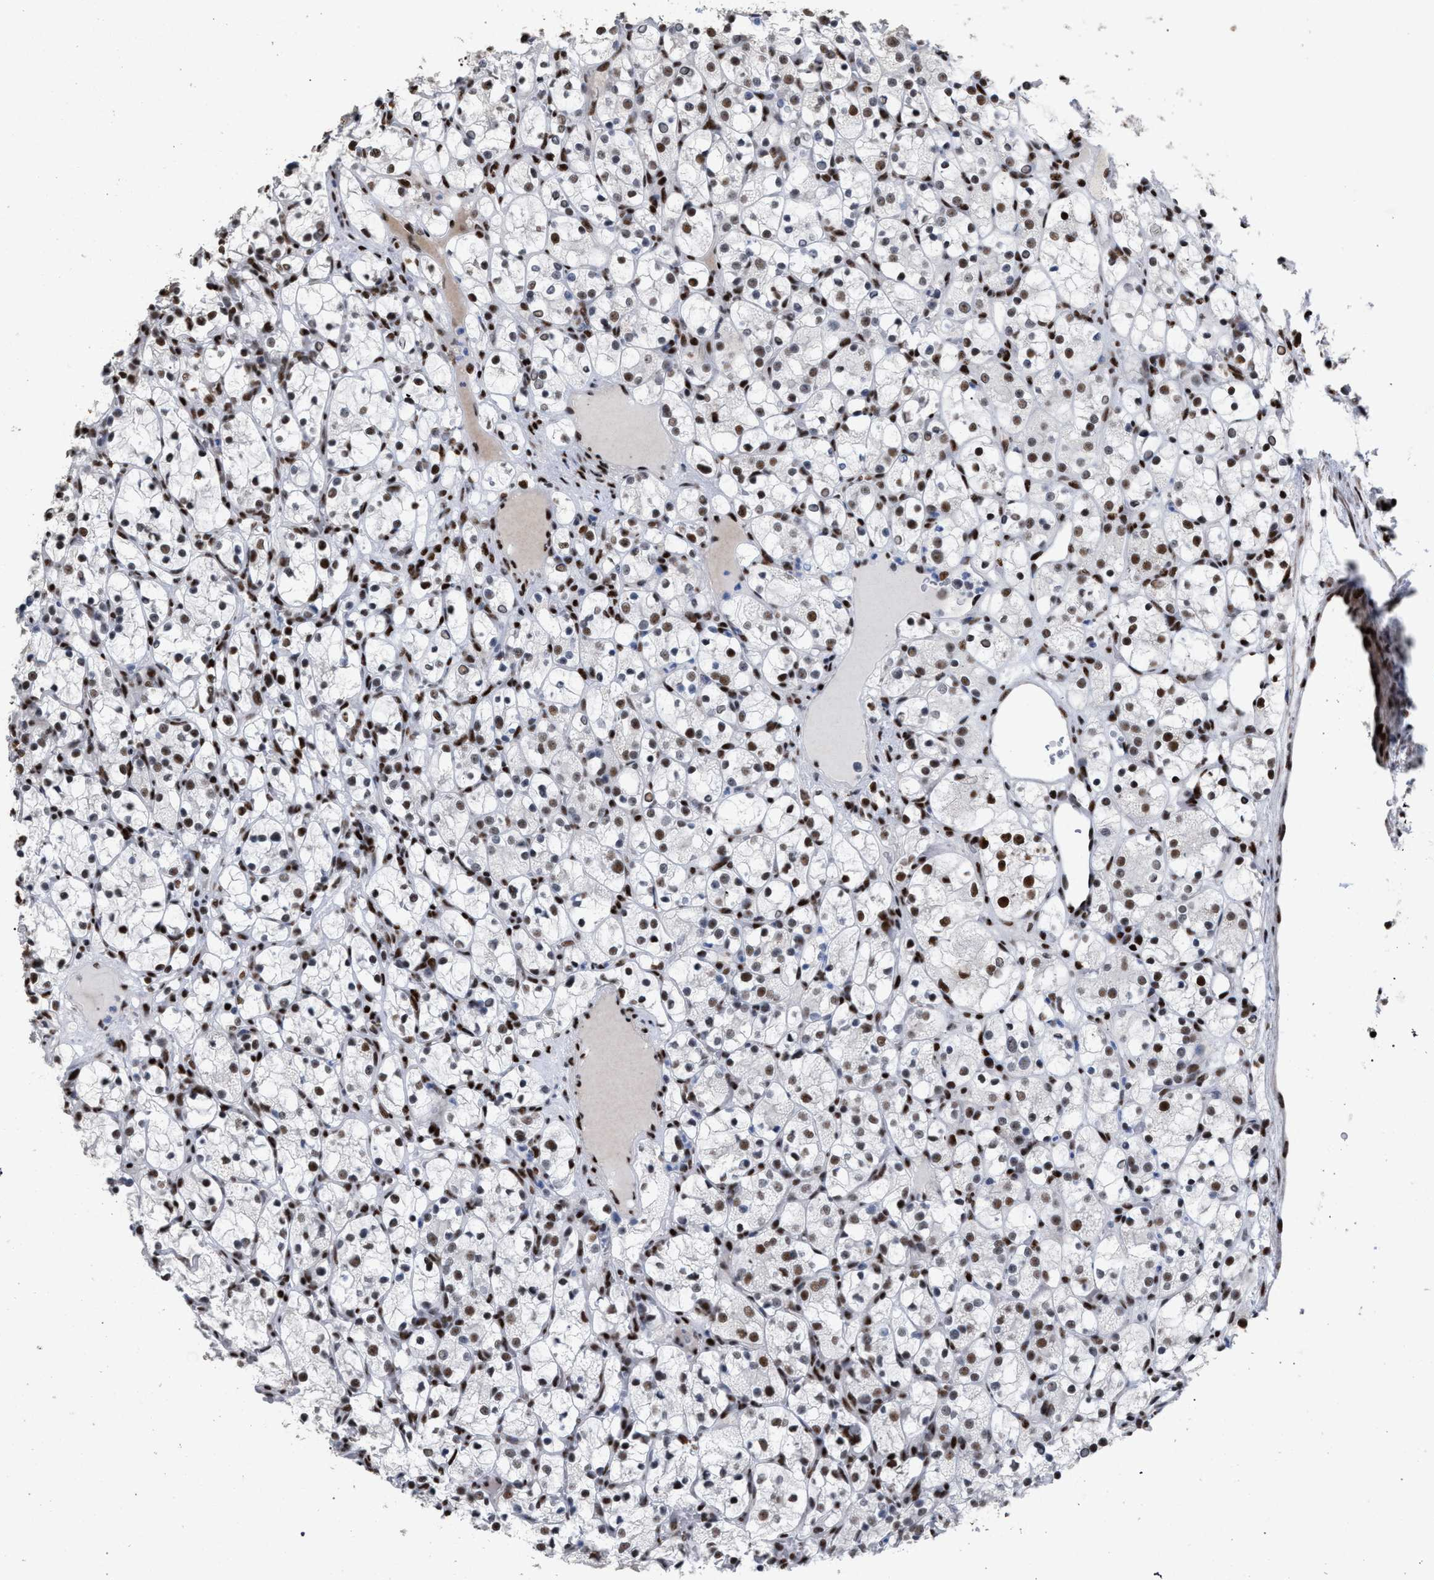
{"staining": {"intensity": "moderate", "quantity": ">75%", "location": "nuclear"}, "tissue": "renal cancer", "cell_type": "Tumor cells", "image_type": "cancer", "snomed": [{"axis": "morphology", "description": "Adenocarcinoma, NOS"}, {"axis": "topography", "description": "Kidney"}], "caption": "There is medium levels of moderate nuclear expression in tumor cells of renal cancer, as demonstrated by immunohistochemical staining (brown color).", "gene": "TP53BP1", "patient": {"sex": "female", "age": 69}}